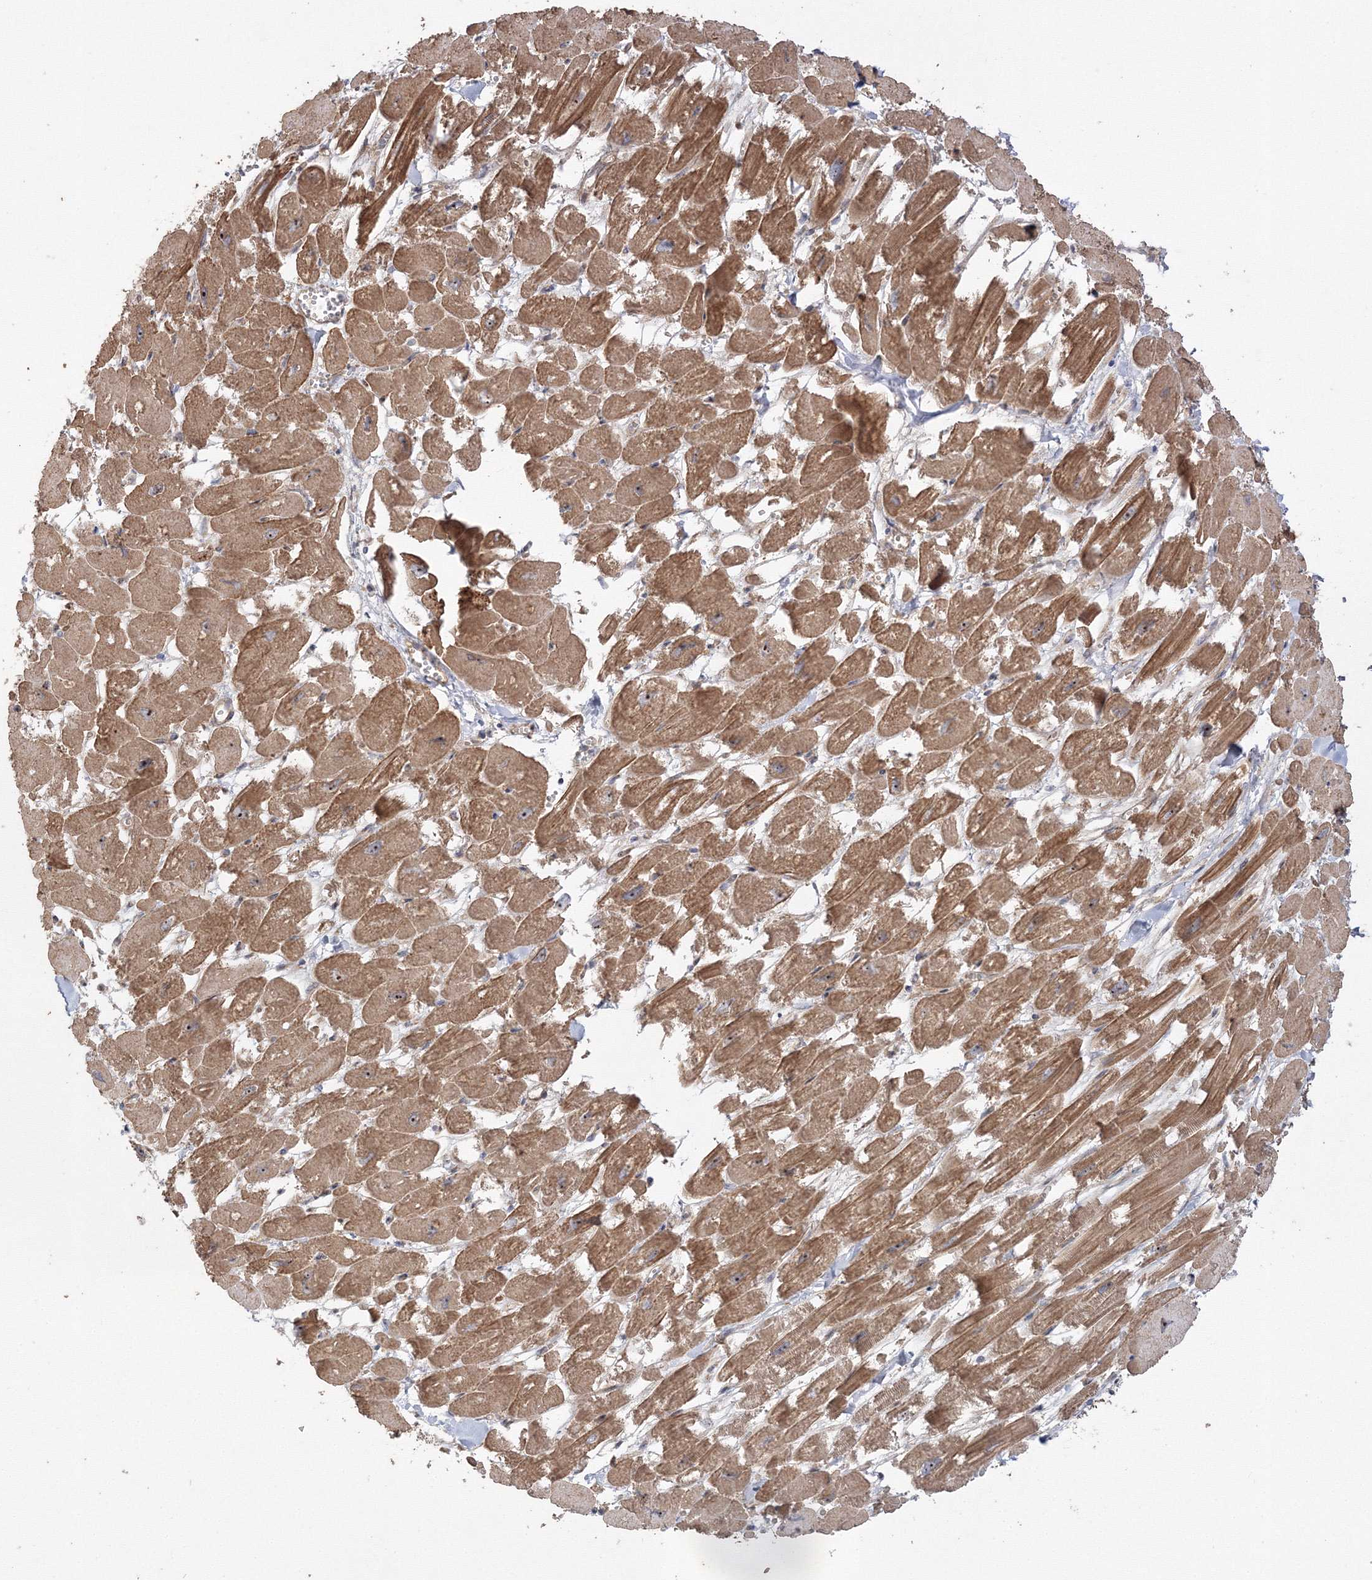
{"staining": {"intensity": "moderate", "quantity": ">75%", "location": "cytoplasmic/membranous,nuclear"}, "tissue": "heart muscle", "cell_type": "Cardiomyocytes", "image_type": "normal", "snomed": [{"axis": "morphology", "description": "Normal tissue, NOS"}, {"axis": "topography", "description": "Heart"}], "caption": "Immunohistochemical staining of benign human heart muscle displays >75% levels of moderate cytoplasmic/membranous,nuclear protein positivity in approximately >75% of cardiomyocytes.", "gene": "NPM3", "patient": {"sex": "male", "age": 54}}